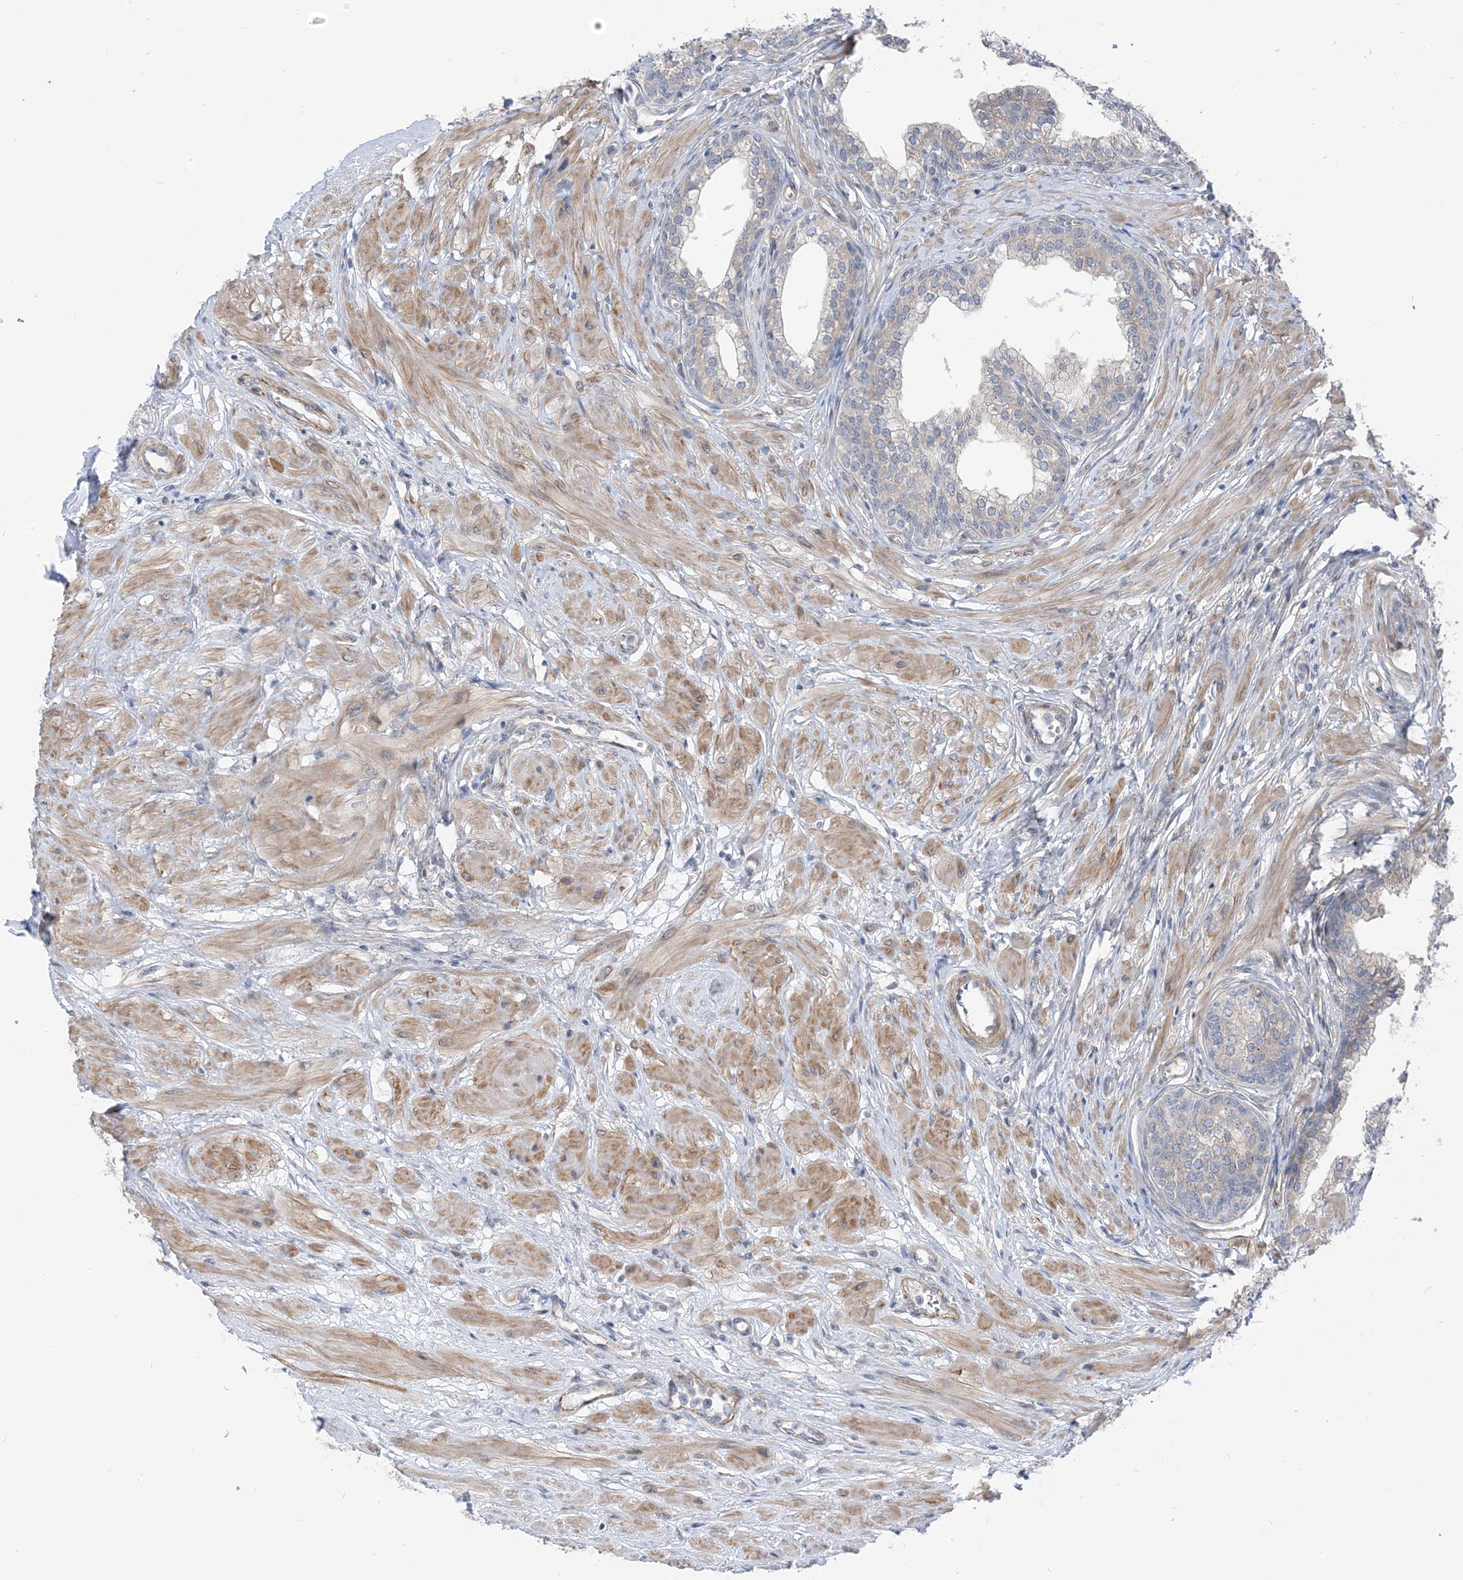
{"staining": {"intensity": "weak", "quantity": "25%-75%", "location": "cytoplasmic/membranous"}, "tissue": "prostate", "cell_type": "Glandular cells", "image_type": "normal", "snomed": [{"axis": "morphology", "description": "Normal tissue, NOS"}, {"axis": "morphology", "description": "Urothelial carcinoma, Low grade"}, {"axis": "topography", "description": "Urinary bladder"}, {"axis": "topography", "description": "Prostate"}], "caption": "Brown immunohistochemical staining in benign human prostate displays weak cytoplasmic/membranous expression in about 25%-75% of glandular cells. (Brightfield microscopy of DAB IHC at high magnification).", "gene": "PLEKHA3", "patient": {"sex": "male", "age": 60}}